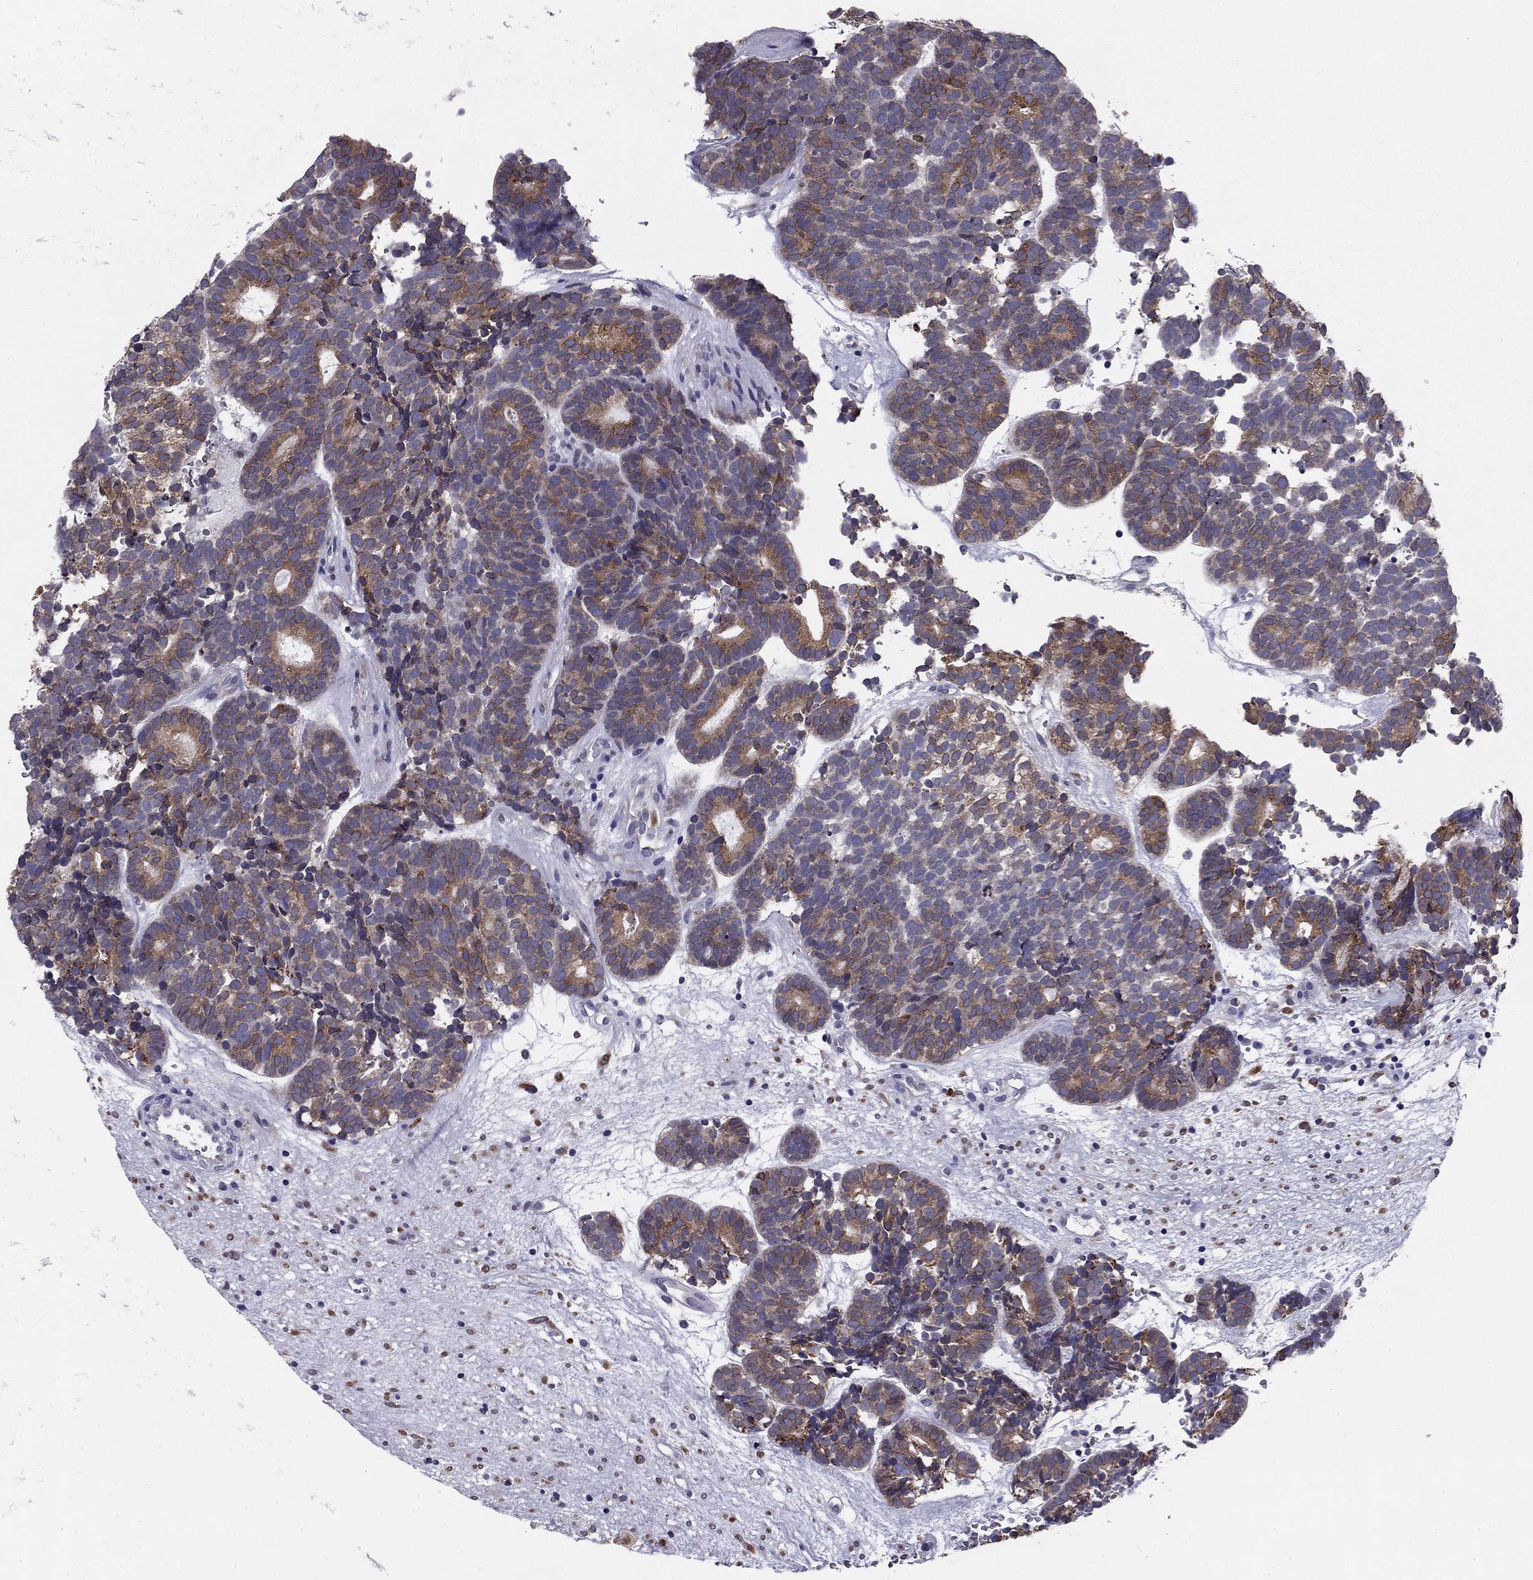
{"staining": {"intensity": "moderate", "quantity": "<25%", "location": "cytoplasmic/membranous"}, "tissue": "head and neck cancer", "cell_type": "Tumor cells", "image_type": "cancer", "snomed": [{"axis": "morphology", "description": "Adenocarcinoma, NOS"}, {"axis": "topography", "description": "Head-Neck"}], "caption": "This micrograph shows immunohistochemistry staining of head and neck cancer (adenocarcinoma), with low moderate cytoplasmic/membranous staining in about <25% of tumor cells.", "gene": "TMED3", "patient": {"sex": "female", "age": 81}}